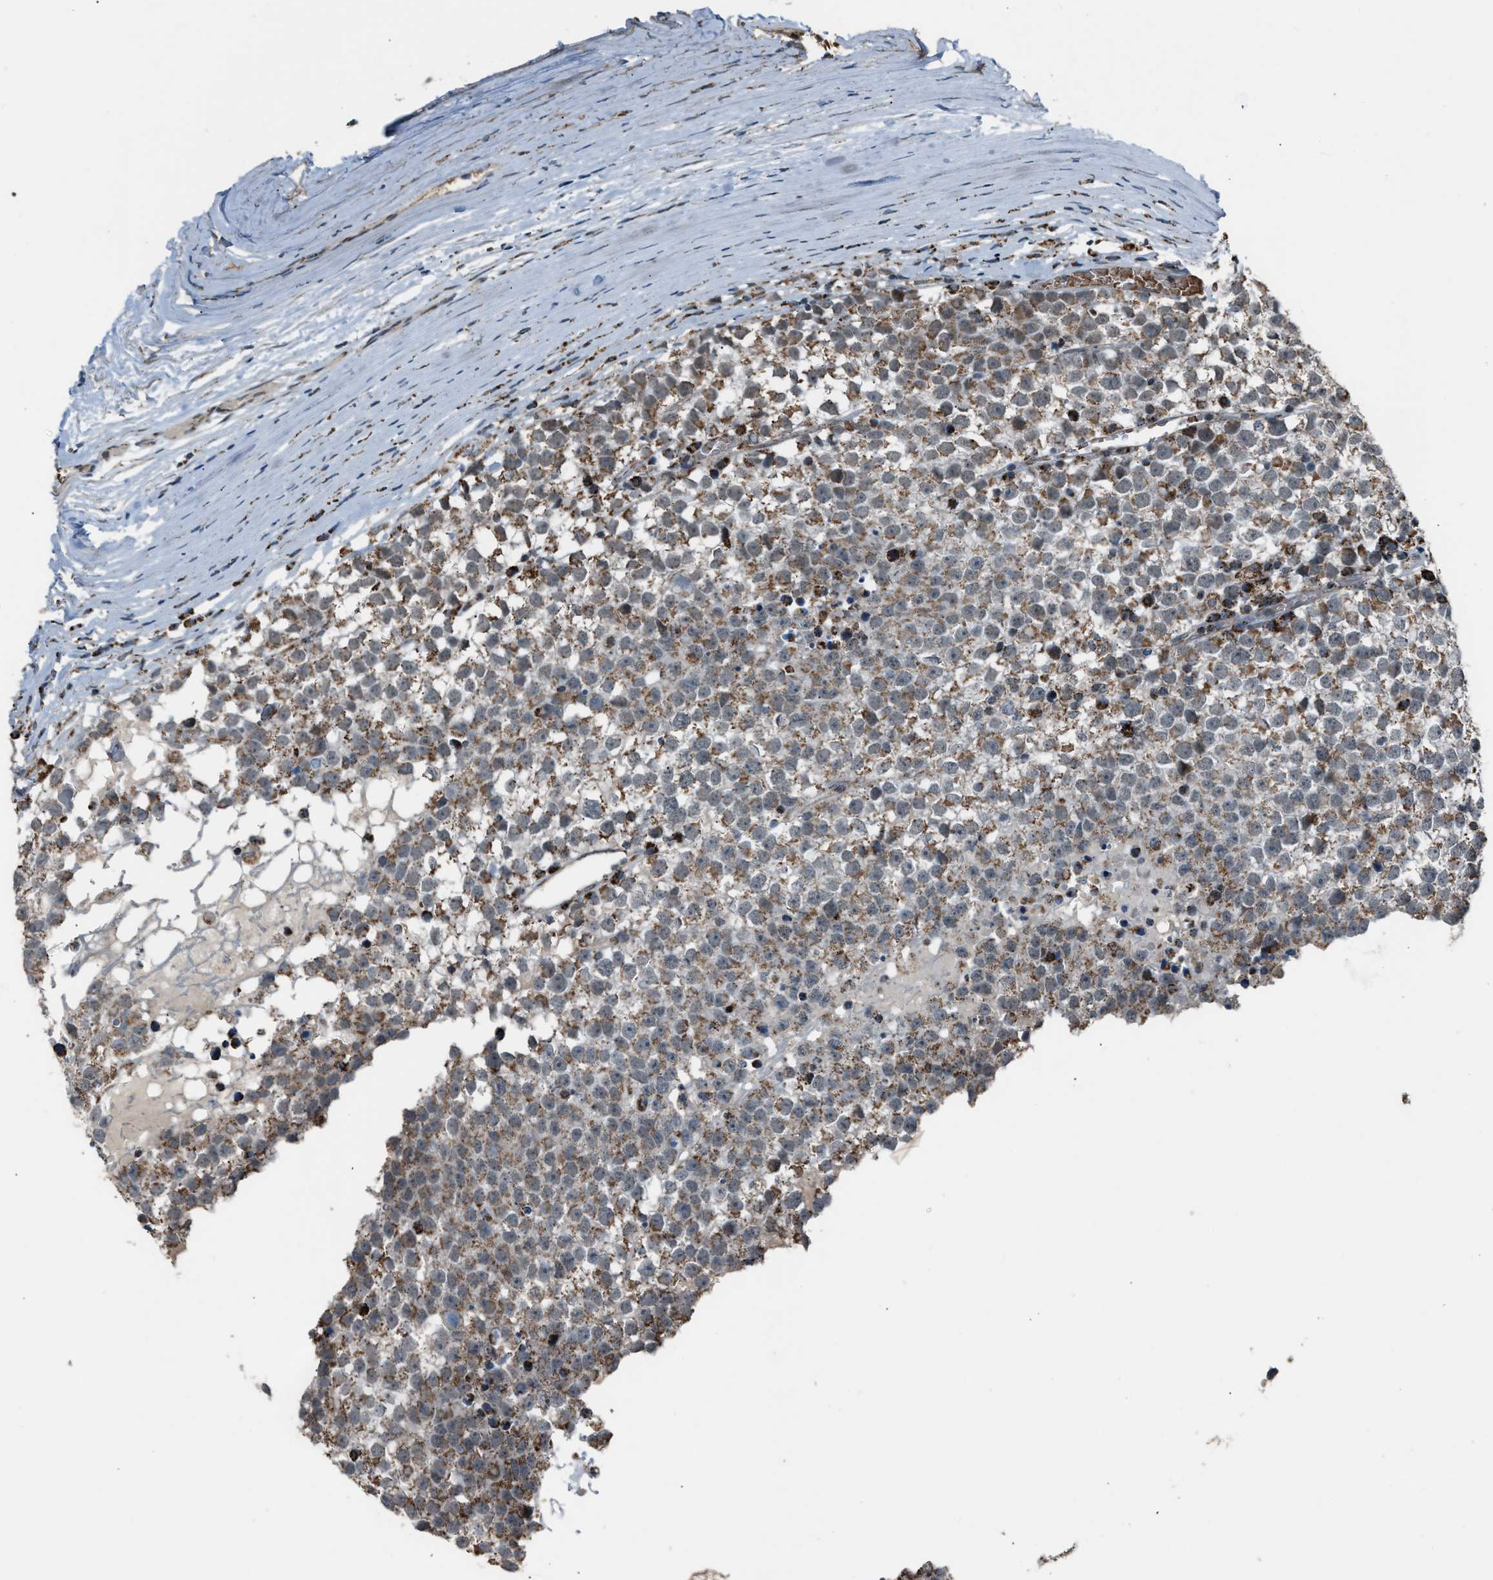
{"staining": {"intensity": "moderate", "quantity": "25%-75%", "location": "cytoplasmic/membranous"}, "tissue": "testis cancer", "cell_type": "Tumor cells", "image_type": "cancer", "snomed": [{"axis": "morphology", "description": "Seminoma, NOS"}, {"axis": "topography", "description": "Testis"}], "caption": "Testis cancer (seminoma) tissue reveals moderate cytoplasmic/membranous staining in approximately 25%-75% of tumor cells (IHC, brightfield microscopy, high magnification).", "gene": "CHN2", "patient": {"sex": "male", "age": 65}}